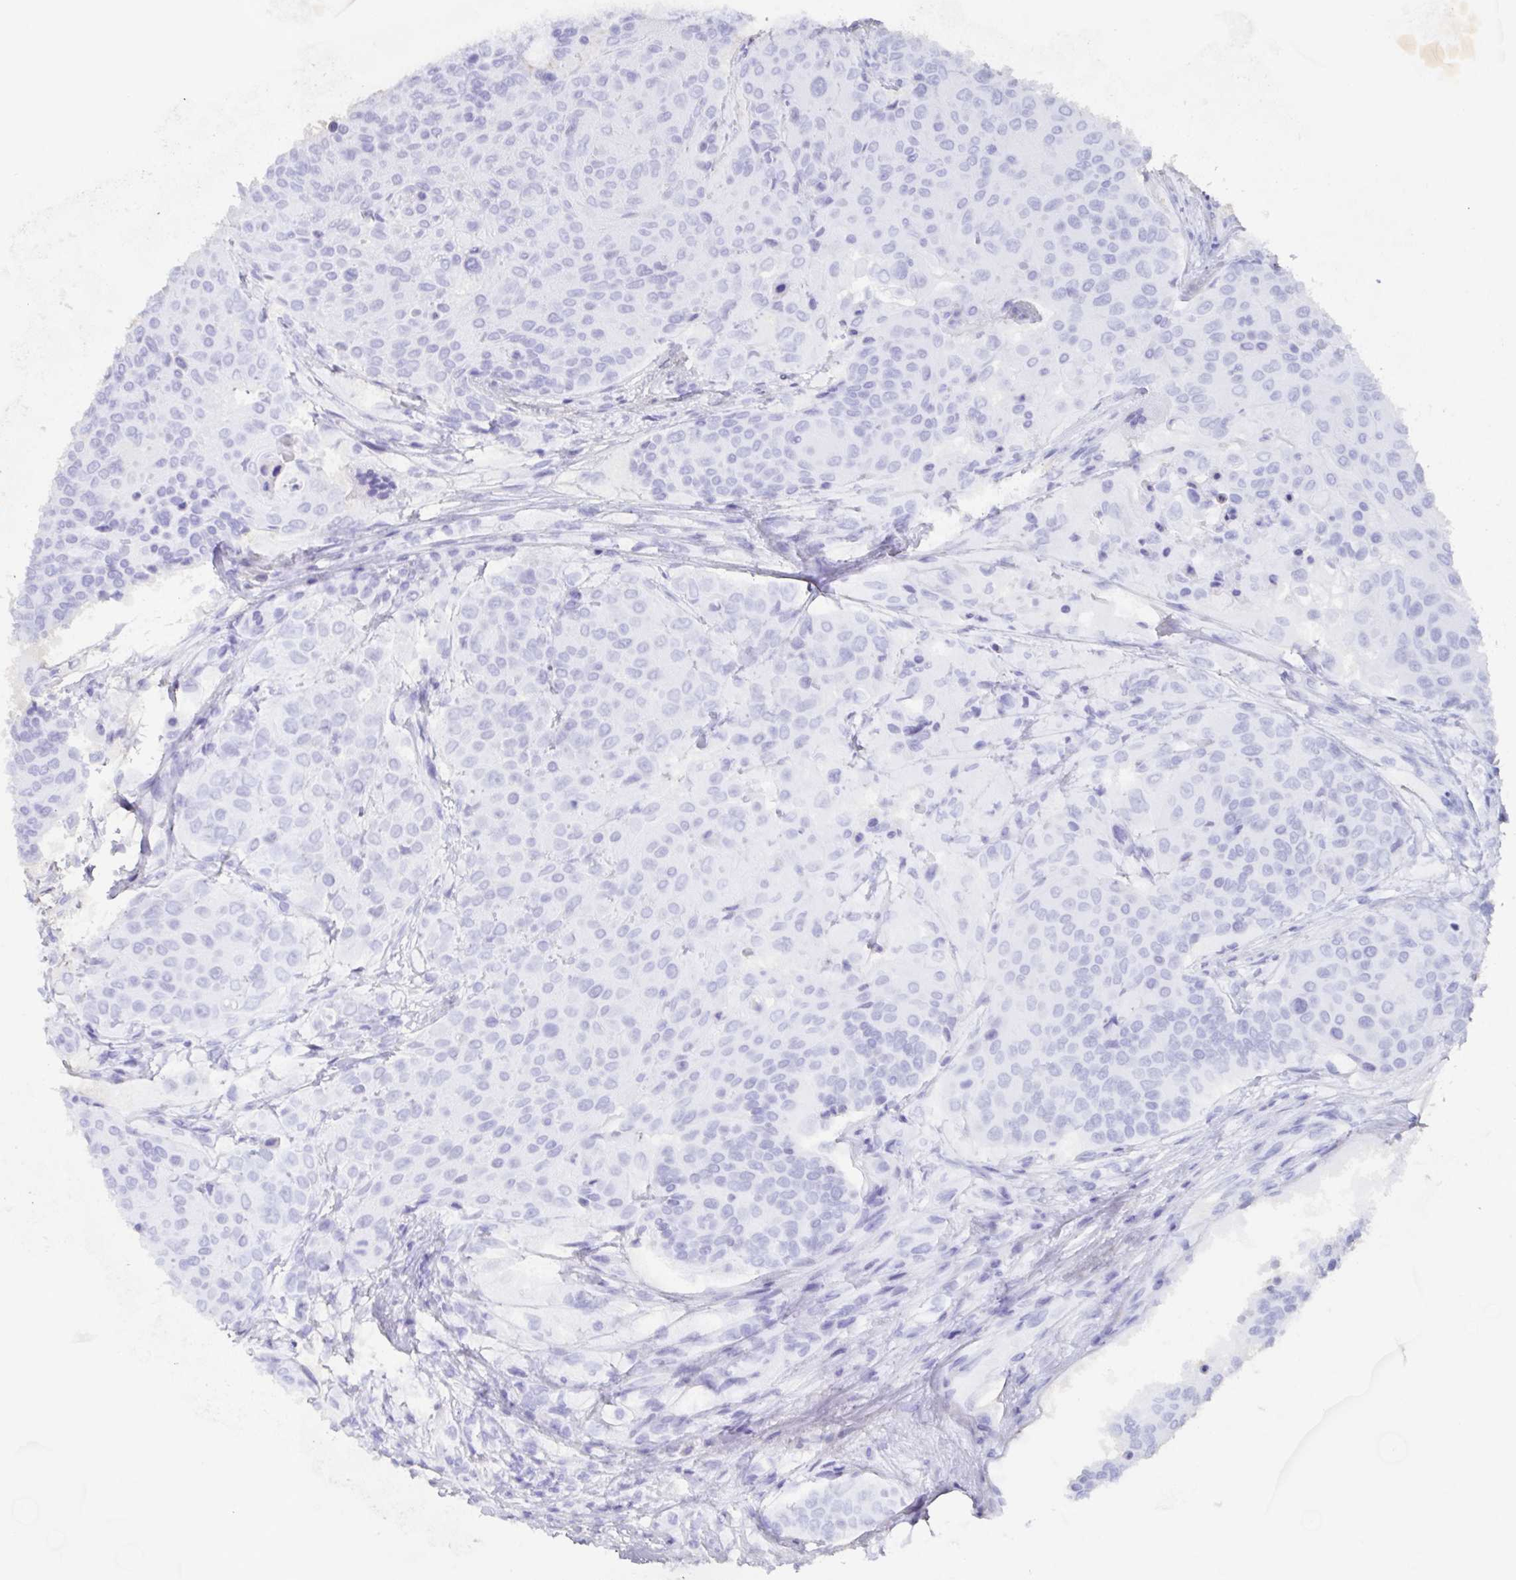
{"staining": {"intensity": "negative", "quantity": "none", "location": "none"}, "tissue": "urothelial cancer", "cell_type": "Tumor cells", "image_type": "cancer", "snomed": [{"axis": "morphology", "description": "Urothelial carcinoma, High grade"}, {"axis": "topography", "description": "Urinary bladder"}], "caption": "IHC image of neoplastic tissue: urothelial cancer stained with DAB demonstrates no significant protein staining in tumor cells.", "gene": "AGFG2", "patient": {"sex": "female", "age": 63}}